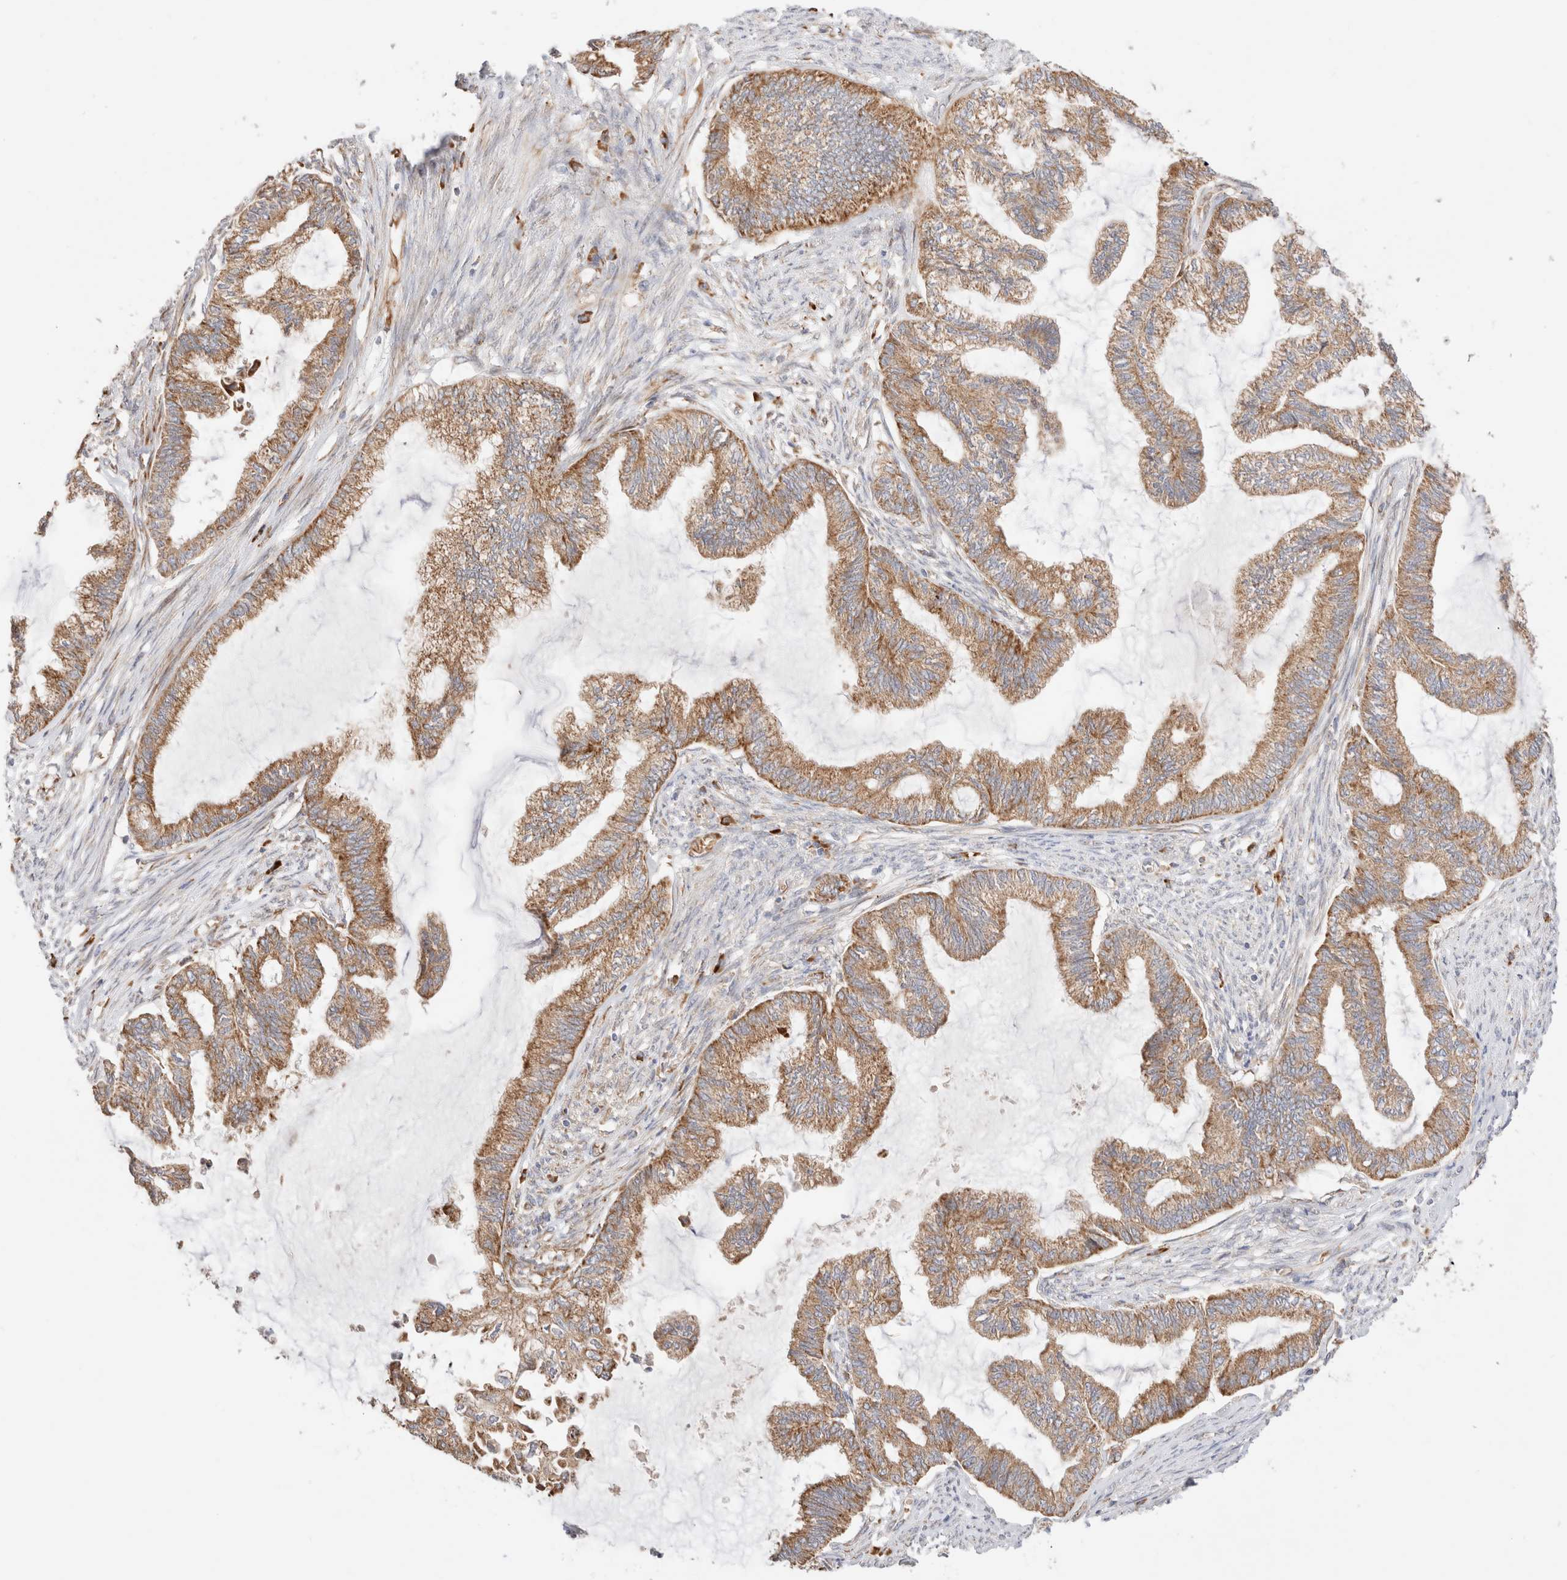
{"staining": {"intensity": "moderate", "quantity": ">75%", "location": "cytoplasmic/membranous"}, "tissue": "endometrial cancer", "cell_type": "Tumor cells", "image_type": "cancer", "snomed": [{"axis": "morphology", "description": "Adenocarcinoma, NOS"}, {"axis": "topography", "description": "Endometrium"}], "caption": "Brown immunohistochemical staining in endometrial adenocarcinoma reveals moderate cytoplasmic/membranous expression in about >75% of tumor cells.", "gene": "UTS2B", "patient": {"sex": "female", "age": 86}}